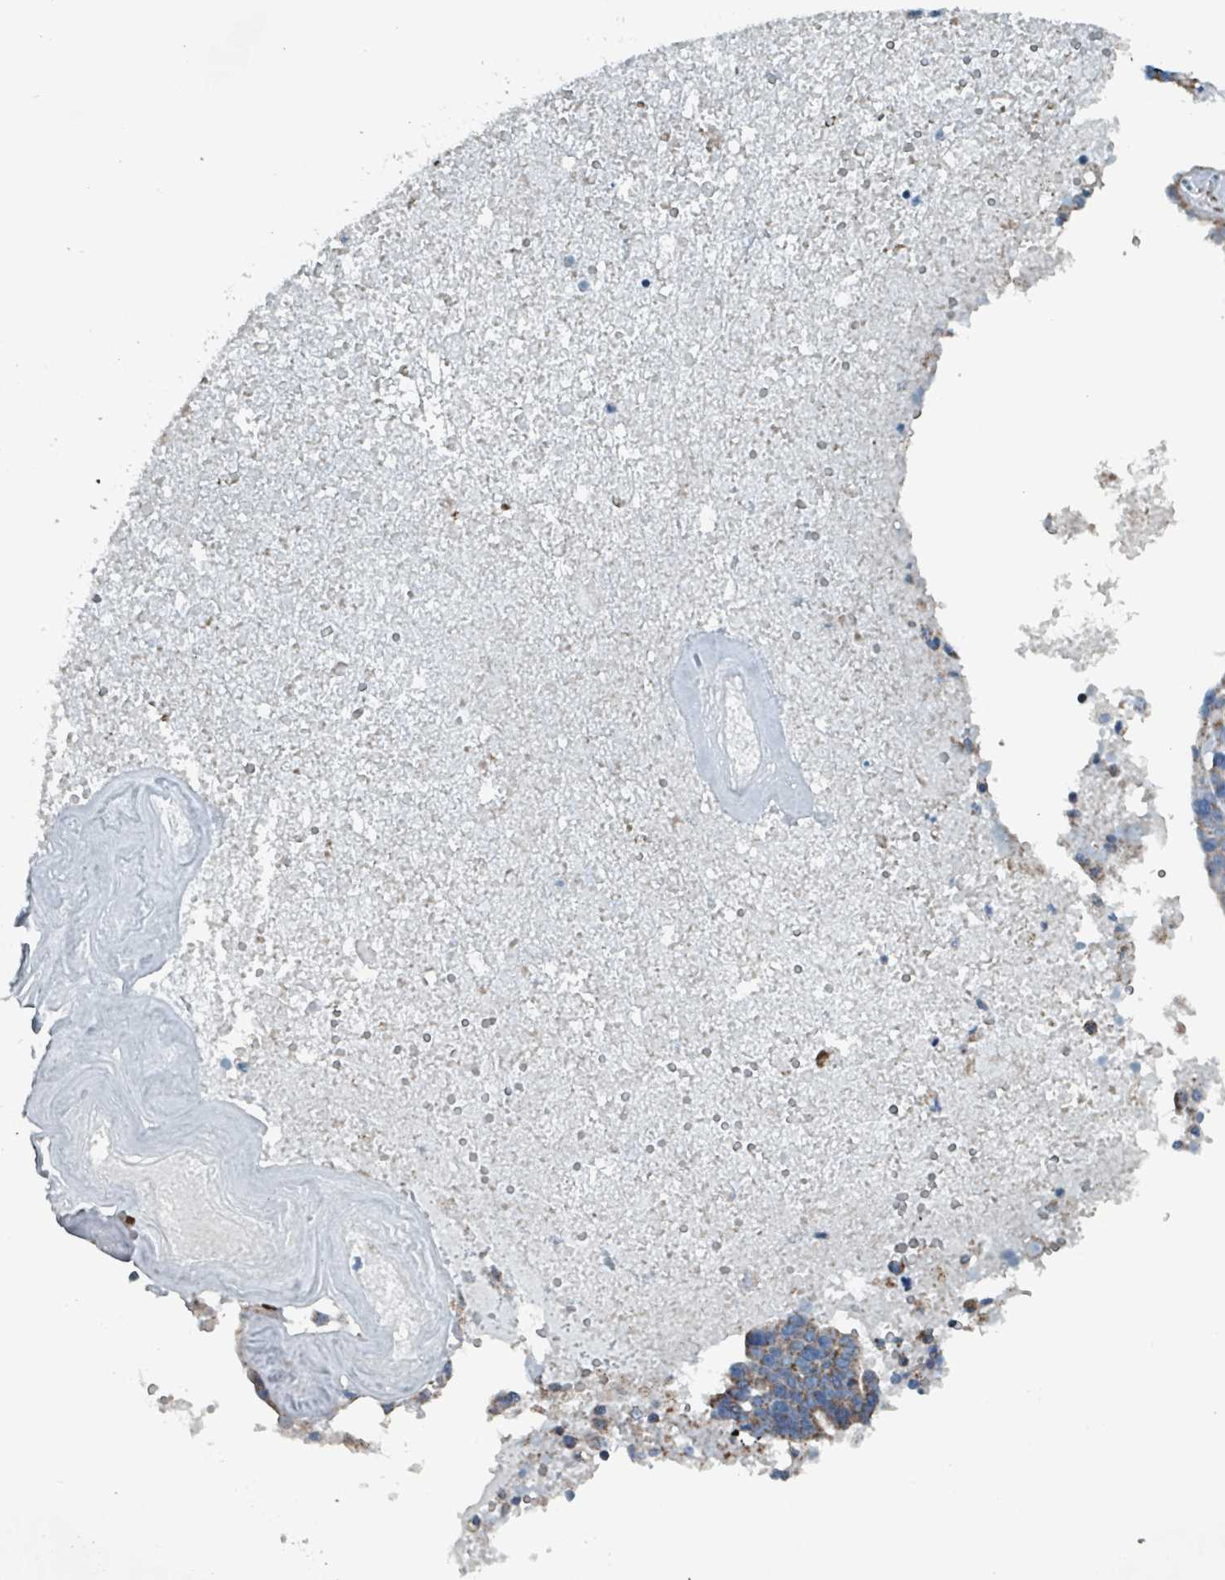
{"staining": {"intensity": "moderate", "quantity": "25%-75%", "location": "cytoplasmic/membranous"}, "tissue": "ovarian cancer", "cell_type": "Tumor cells", "image_type": "cancer", "snomed": [{"axis": "morphology", "description": "Cystadenocarcinoma, serous, NOS"}, {"axis": "topography", "description": "Ovary"}], "caption": "Protein positivity by IHC exhibits moderate cytoplasmic/membranous staining in about 25%-75% of tumor cells in ovarian cancer. (brown staining indicates protein expression, while blue staining denotes nuclei).", "gene": "ABHD18", "patient": {"sex": "female", "age": 59}}